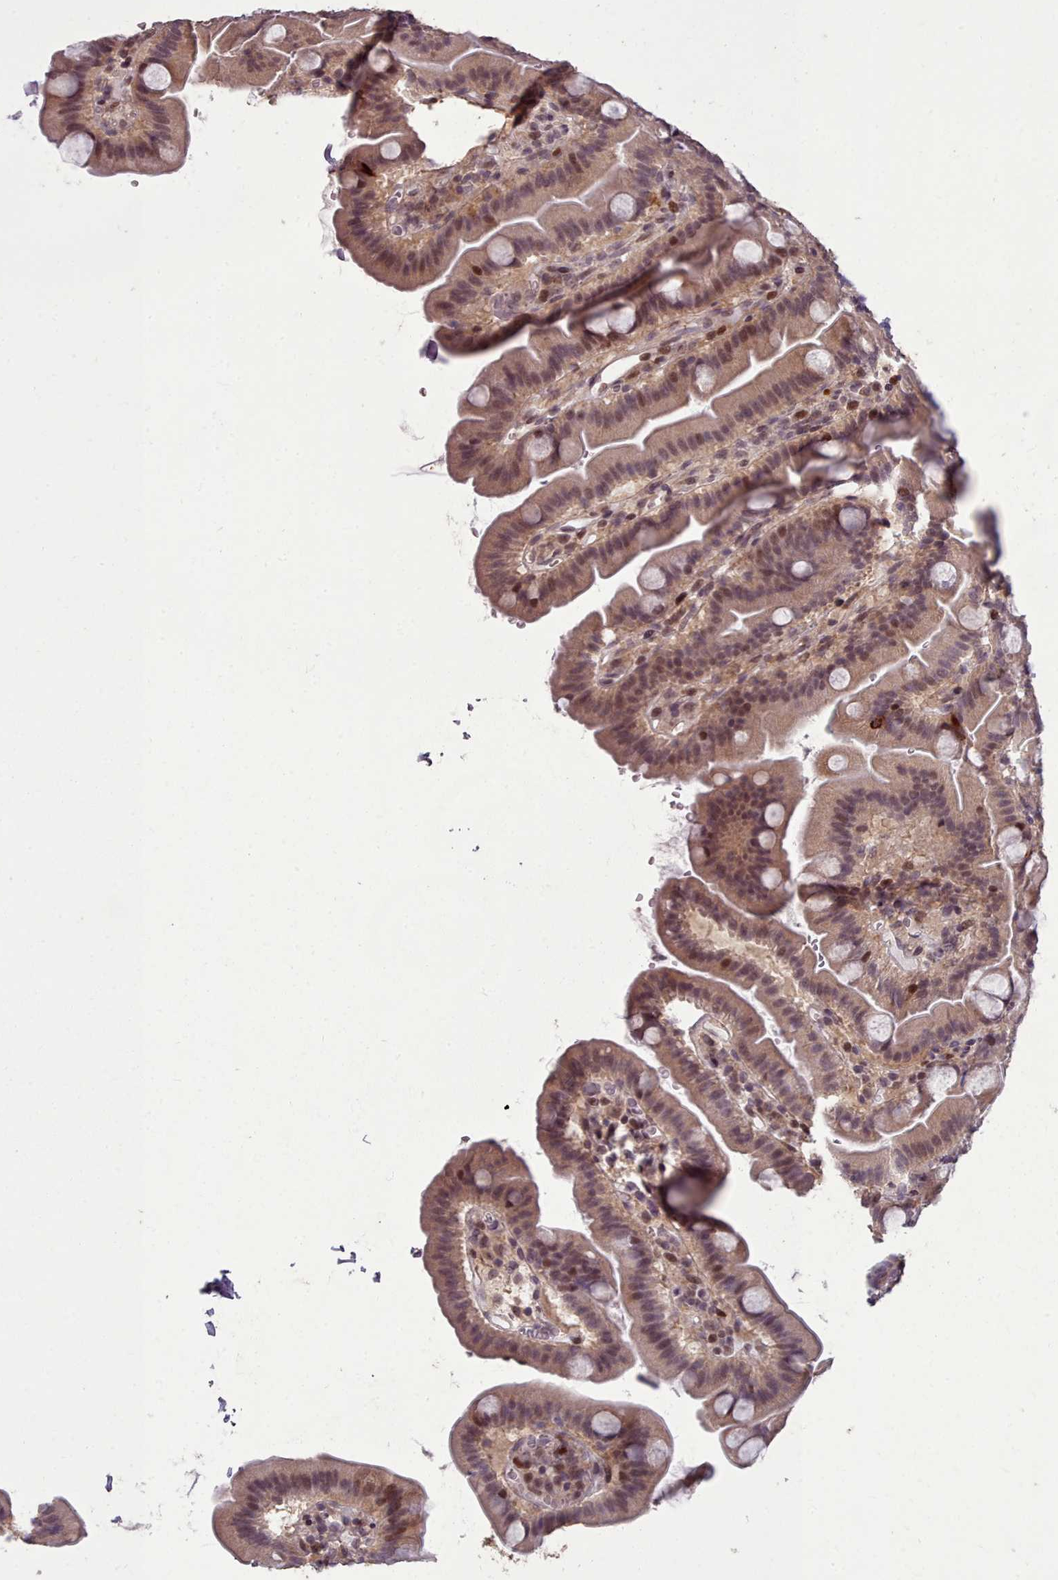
{"staining": {"intensity": "weak", "quantity": "25%-75%", "location": "cytoplasmic/membranous,nuclear"}, "tissue": "small intestine", "cell_type": "Glandular cells", "image_type": "normal", "snomed": [{"axis": "morphology", "description": "Normal tissue, NOS"}, {"axis": "topography", "description": "Small intestine"}], "caption": "Approximately 25%-75% of glandular cells in unremarkable human small intestine show weak cytoplasmic/membranous,nuclear protein expression as visualized by brown immunohistochemical staining.", "gene": "ENSA", "patient": {"sex": "female", "age": 68}}